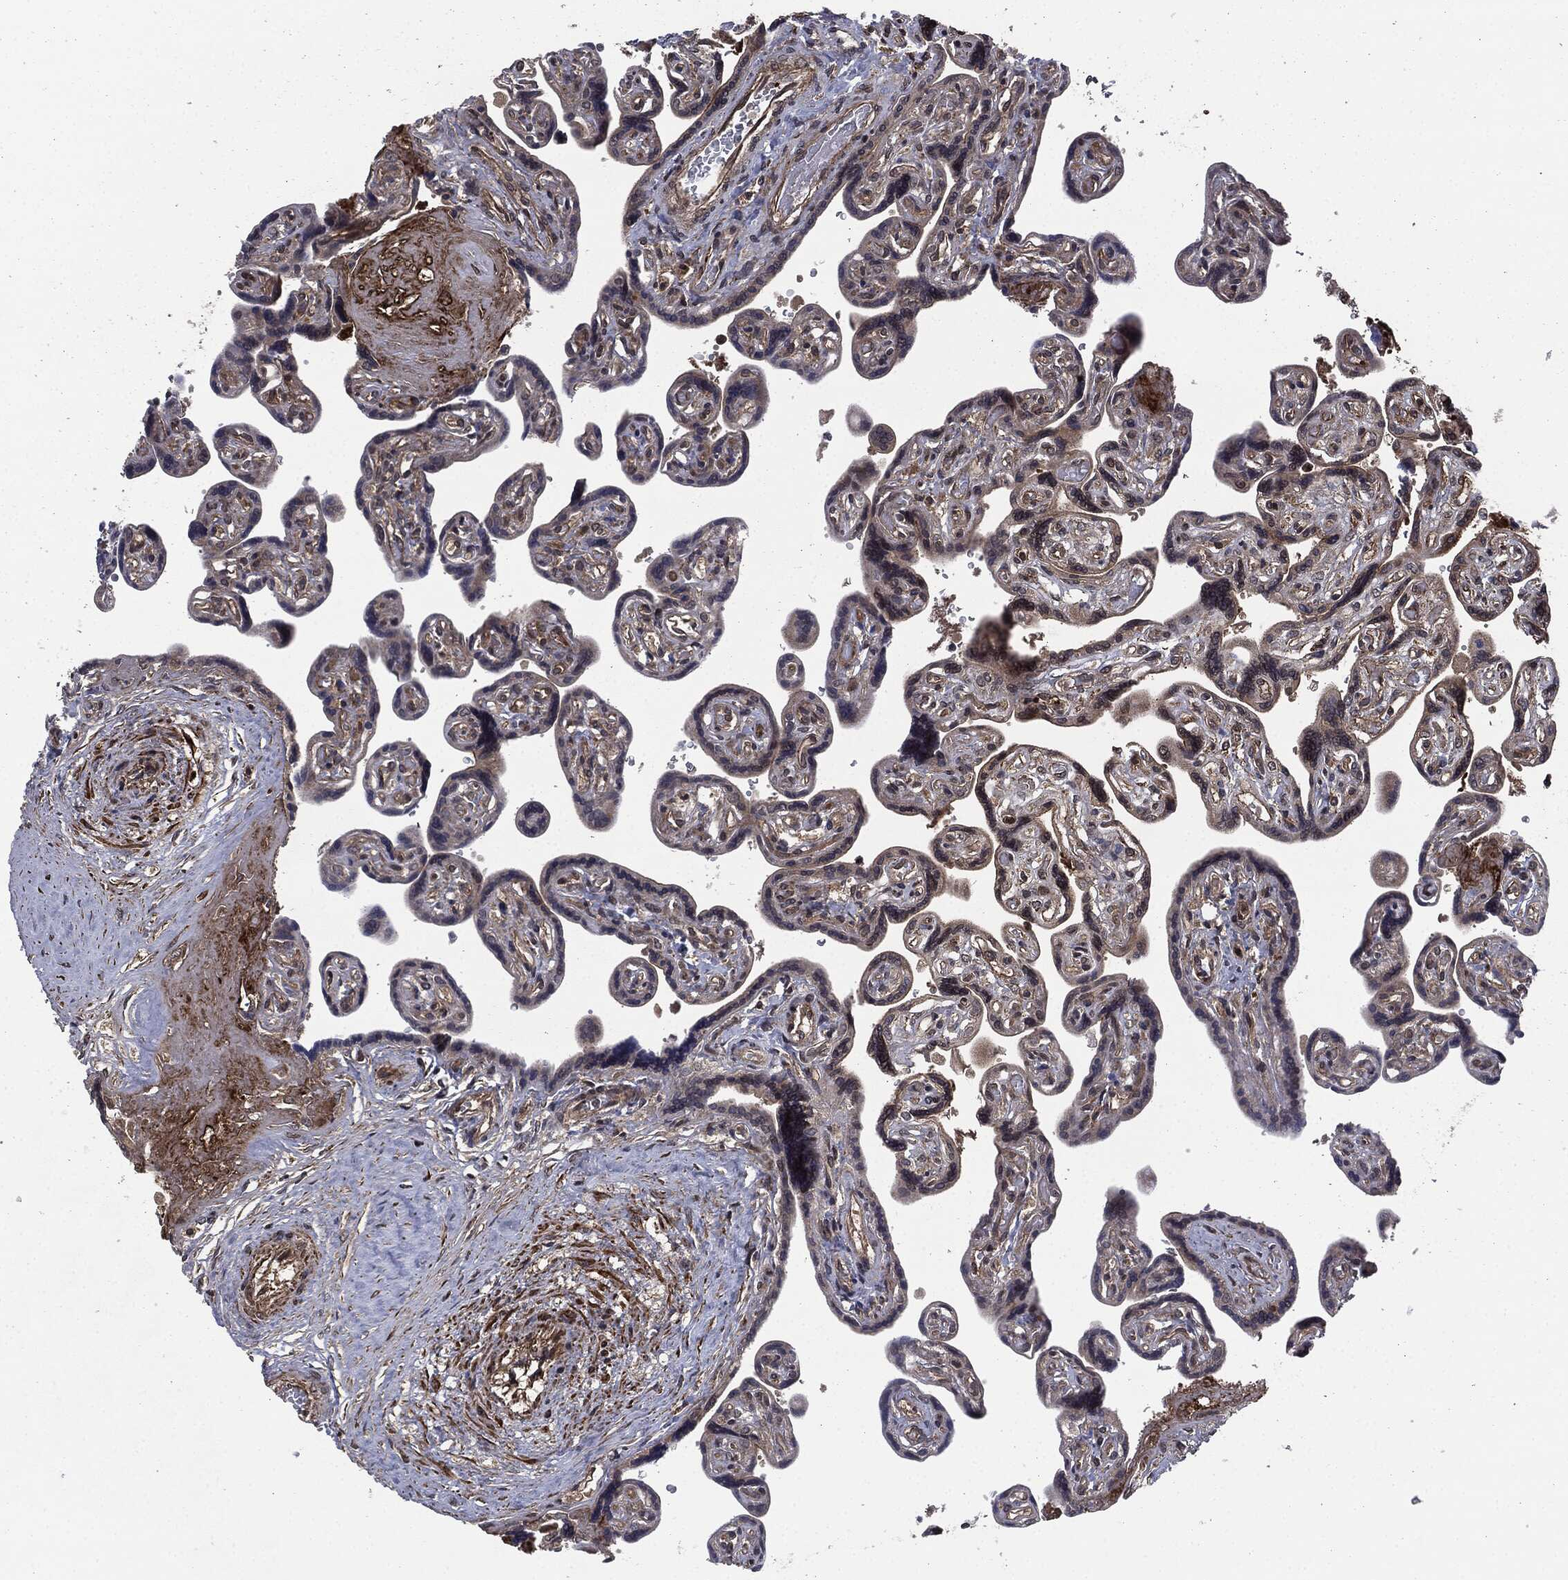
{"staining": {"intensity": "moderate", "quantity": ">75%", "location": "cytoplasmic/membranous"}, "tissue": "placenta", "cell_type": "Decidual cells", "image_type": "normal", "snomed": [{"axis": "morphology", "description": "Normal tissue, NOS"}, {"axis": "topography", "description": "Placenta"}], "caption": "High-magnification brightfield microscopy of benign placenta stained with DAB (brown) and counterstained with hematoxylin (blue). decidual cells exhibit moderate cytoplasmic/membranous expression is present in about>75% of cells. (DAB (3,3'-diaminobenzidine) IHC, brown staining for protein, blue staining for nuclei).", "gene": "UBR1", "patient": {"sex": "female", "age": 32}}